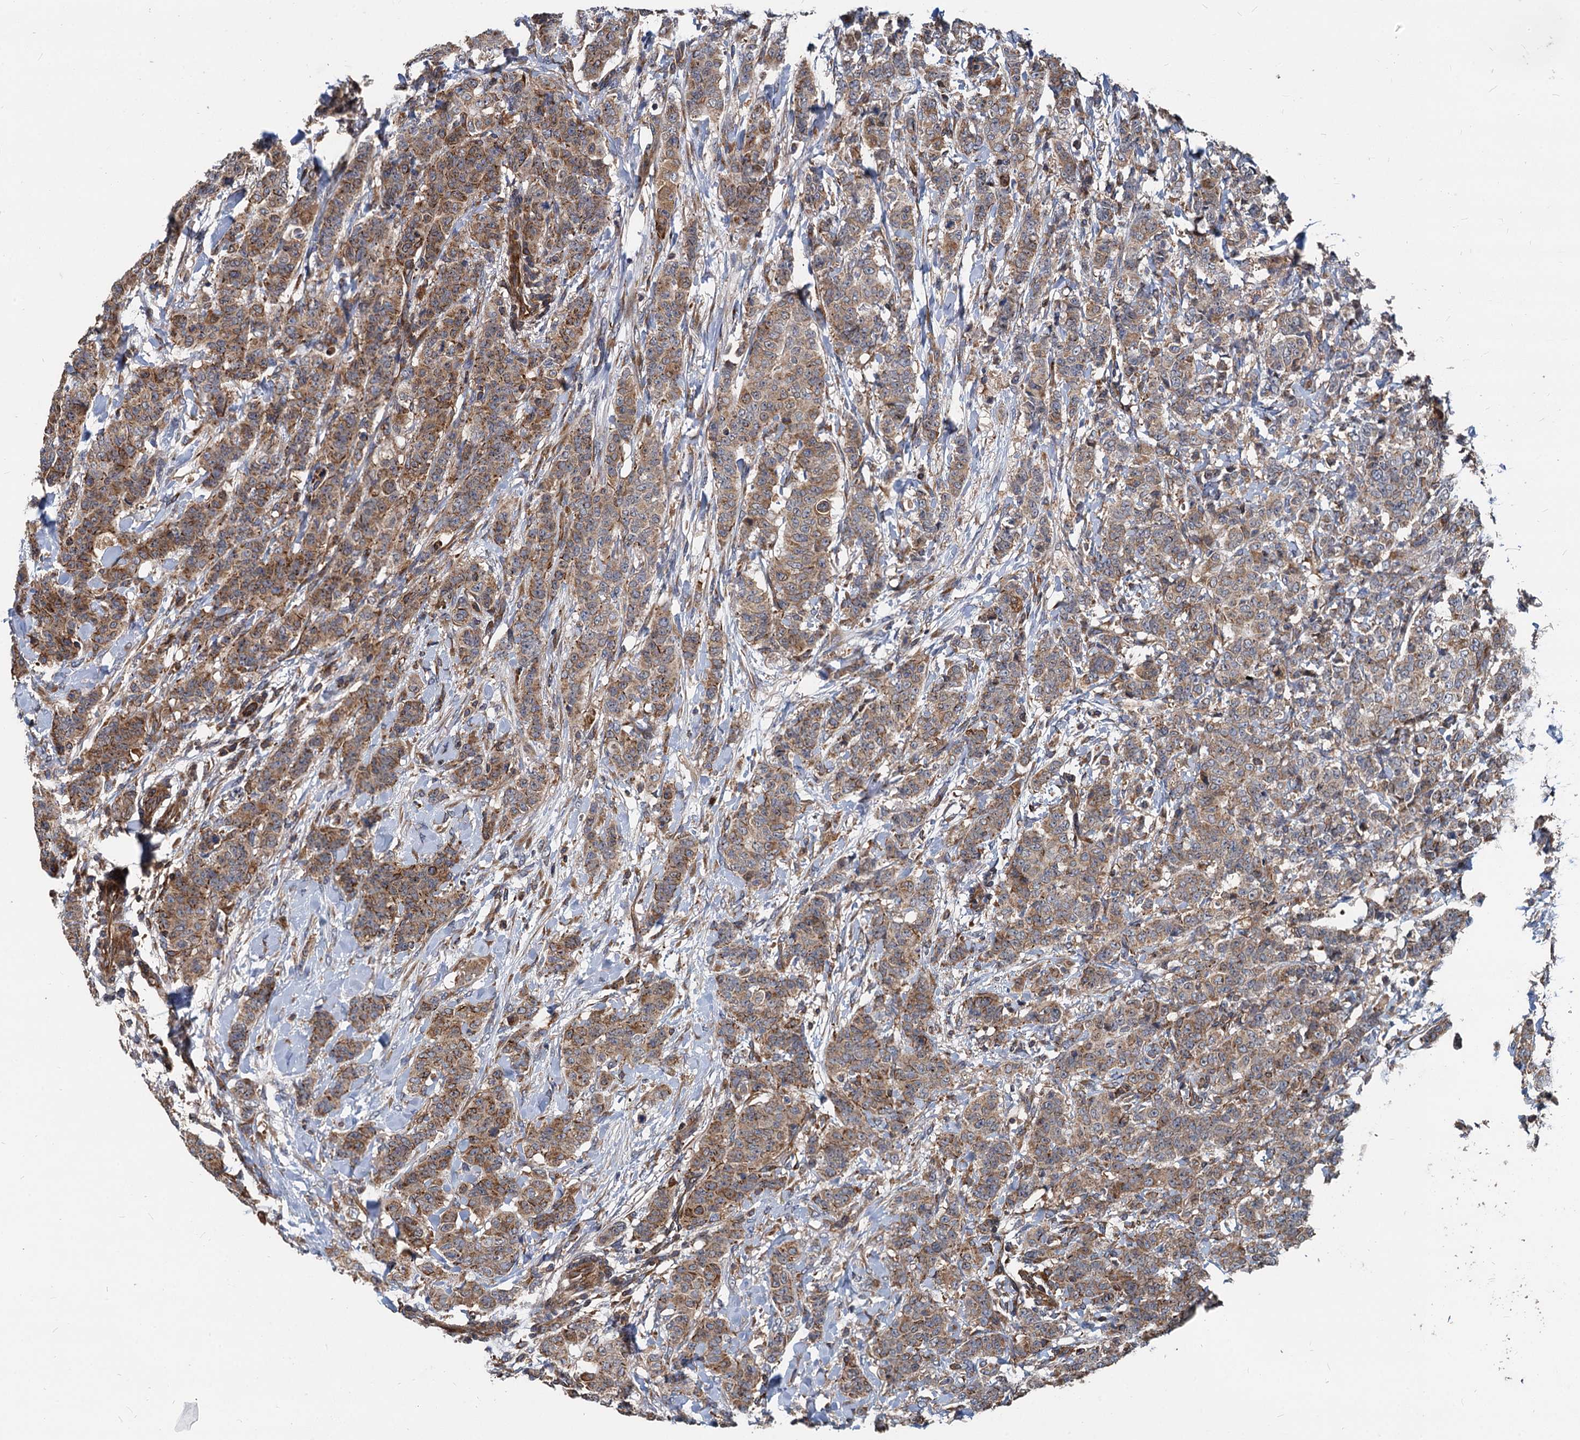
{"staining": {"intensity": "moderate", "quantity": ">75%", "location": "cytoplasmic/membranous"}, "tissue": "breast cancer", "cell_type": "Tumor cells", "image_type": "cancer", "snomed": [{"axis": "morphology", "description": "Duct carcinoma"}, {"axis": "topography", "description": "Breast"}], "caption": "A brown stain shows moderate cytoplasmic/membranous staining of a protein in human breast cancer (intraductal carcinoma) tumor cells. (DAB IHC, brown staining for protein, blue staining for nuclei).", "gene": "STIM1", "patient": {"sex": "female", "age": 40}}